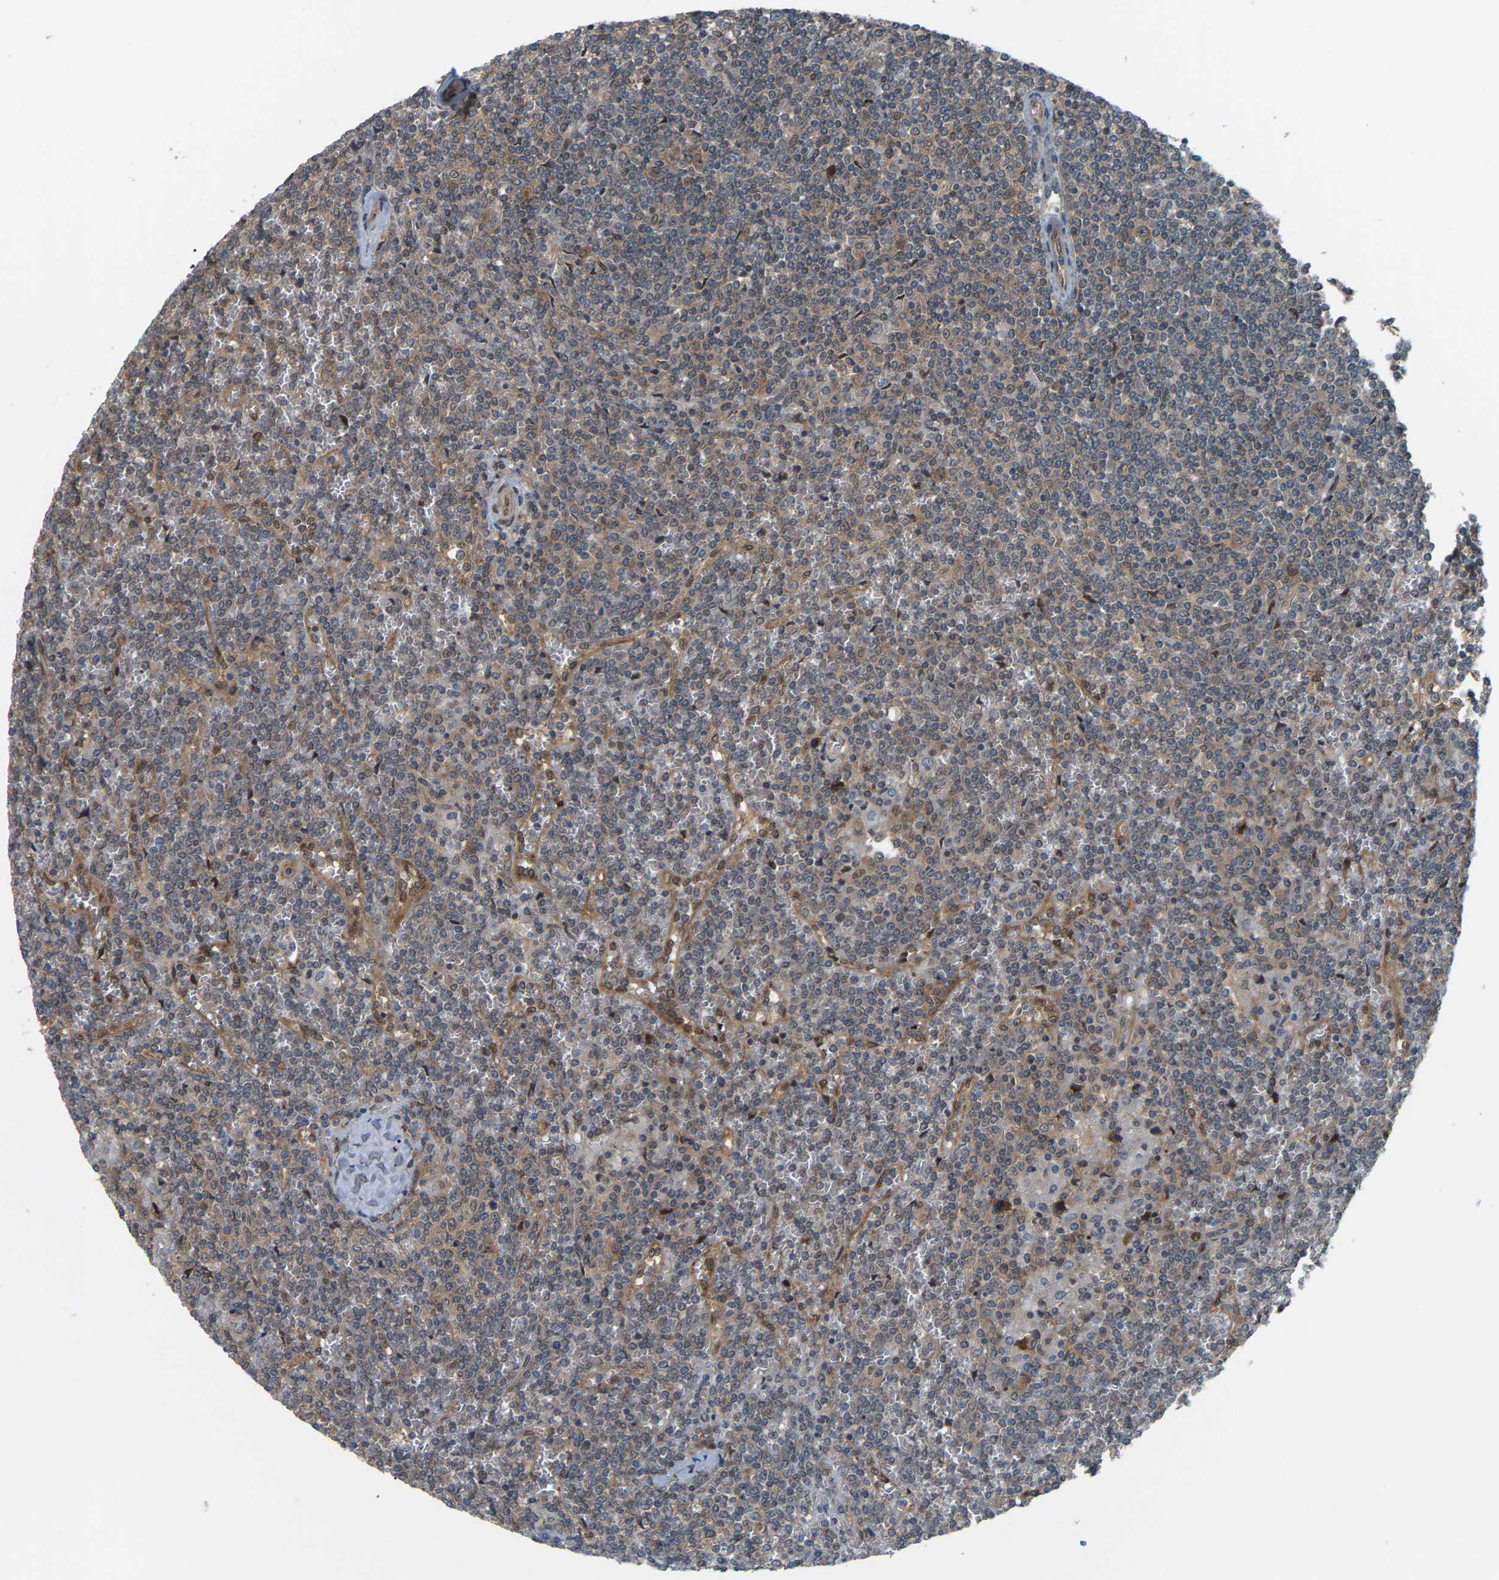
{"staining": {"intensity": "weak", "quantity": ">75%", "location": "cytoplasmic/membranous"}, "tissue": "lymphoma", "cell_type": "Tumor cells", "image_type": "cancer", "snomed": [{"axis": "morphology", "description": "Malignant lymphoma, non-Hodgkin's type, Low grade"}, {"axis": "topography", "description": "Spleen"}], "caption": "Immunohistochemical staining of malignant lymphoma, non-Hodgkin's type (low-grade) shows low levels of weak cytoplasmic/membranous protein staining in approximately >75% of tumor cells.", "gene": "CROT", "patient": {"sex": "female", "age": 19}}